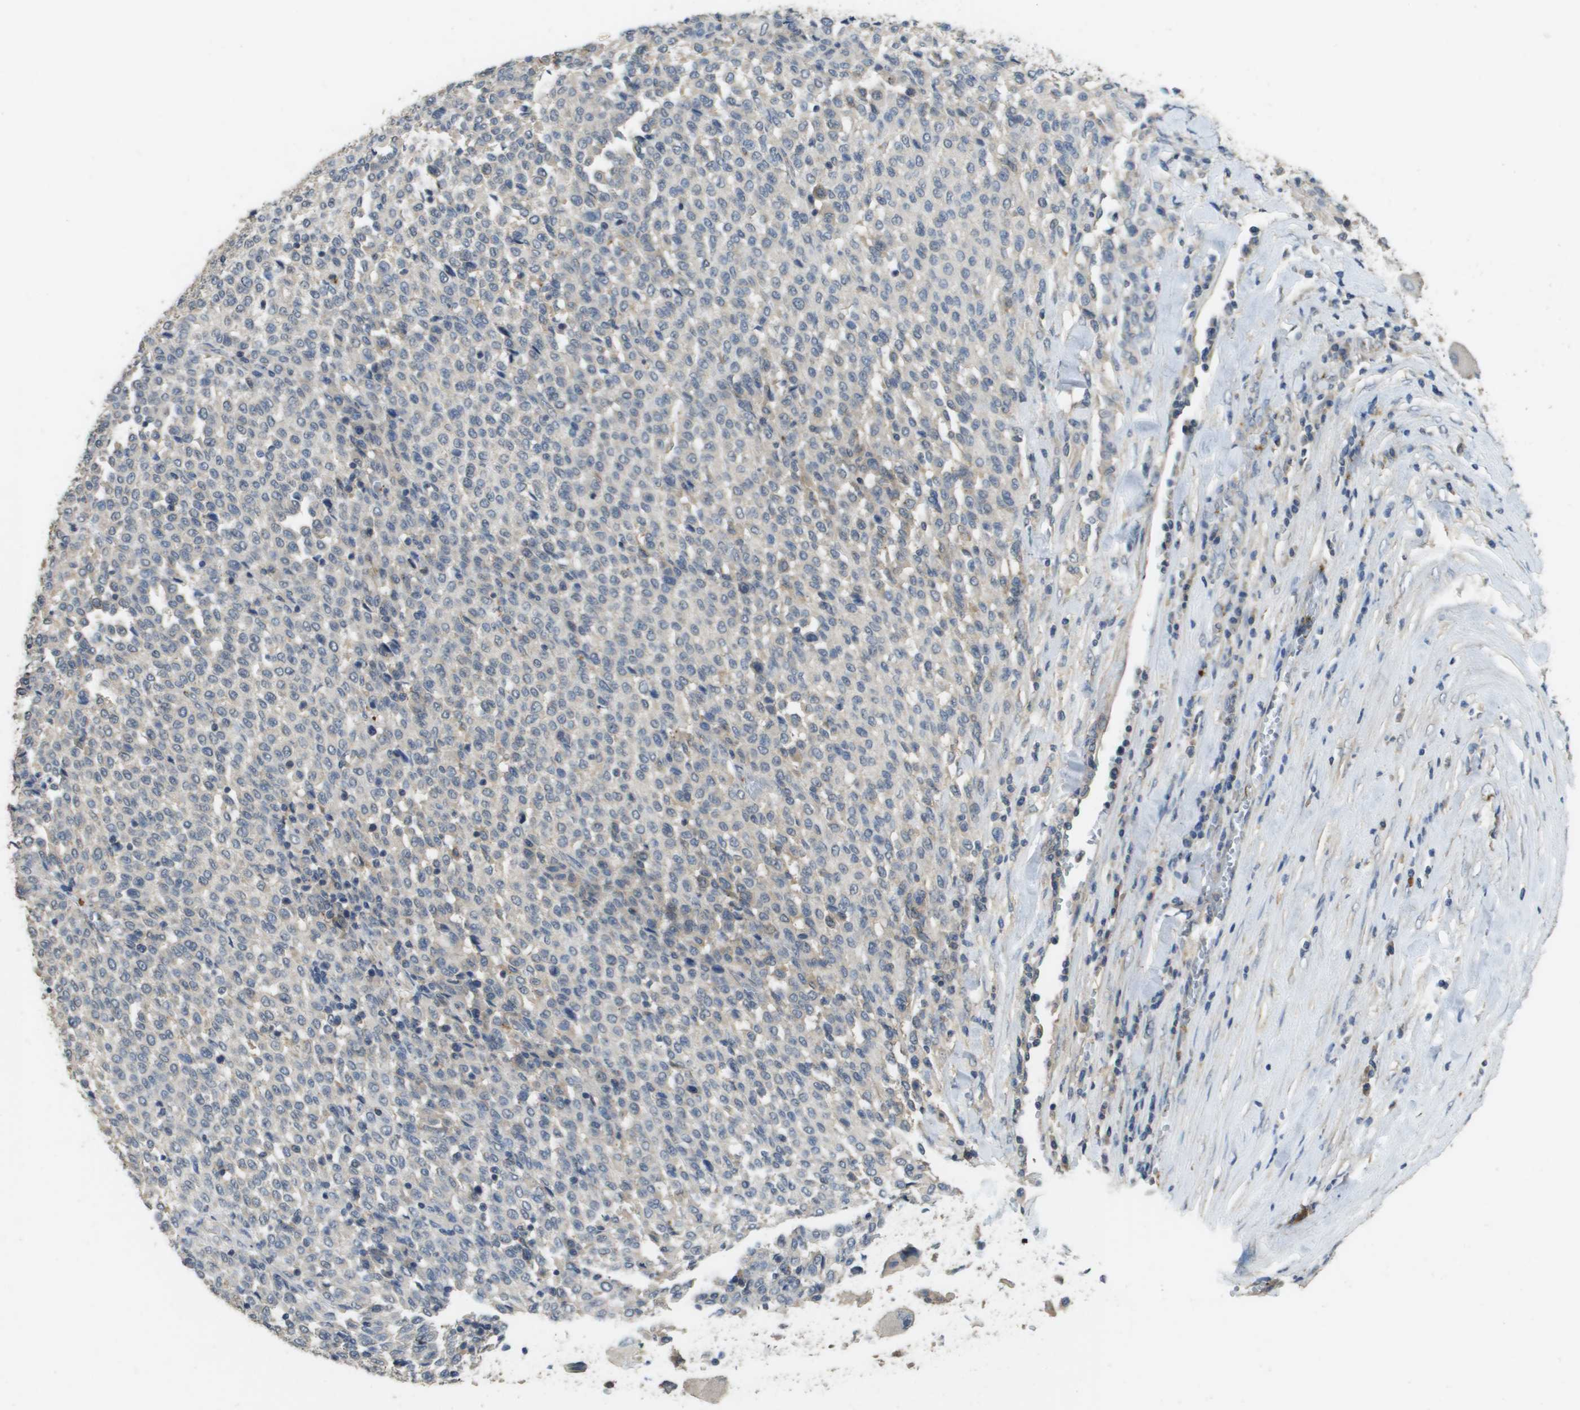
{"staining": {"intensity": "negative", "quantity": "none", "location": "none"}, "tissue": "melanoma", "cell_type": "Tumor cells", "image_type": "cancer", "snomed": [{"axis": "morphology", "description": "Malignant melanoma, Metastatic site"}, {"axis": "topography", "description": "Pancreas"}], "caption": "Immunohistochemistry (IHC) histopathology image of neoplastic tissue: melanoma stained with DAB exhibits no significant protein staining in tumor cells. (DAB (3,3'-diaminobenzidine) immunohistochemistry visualized using brightfield microscopy, high magnification).", "gene": "RAB27B", "patient": {"sex": "female", "age": 30}}